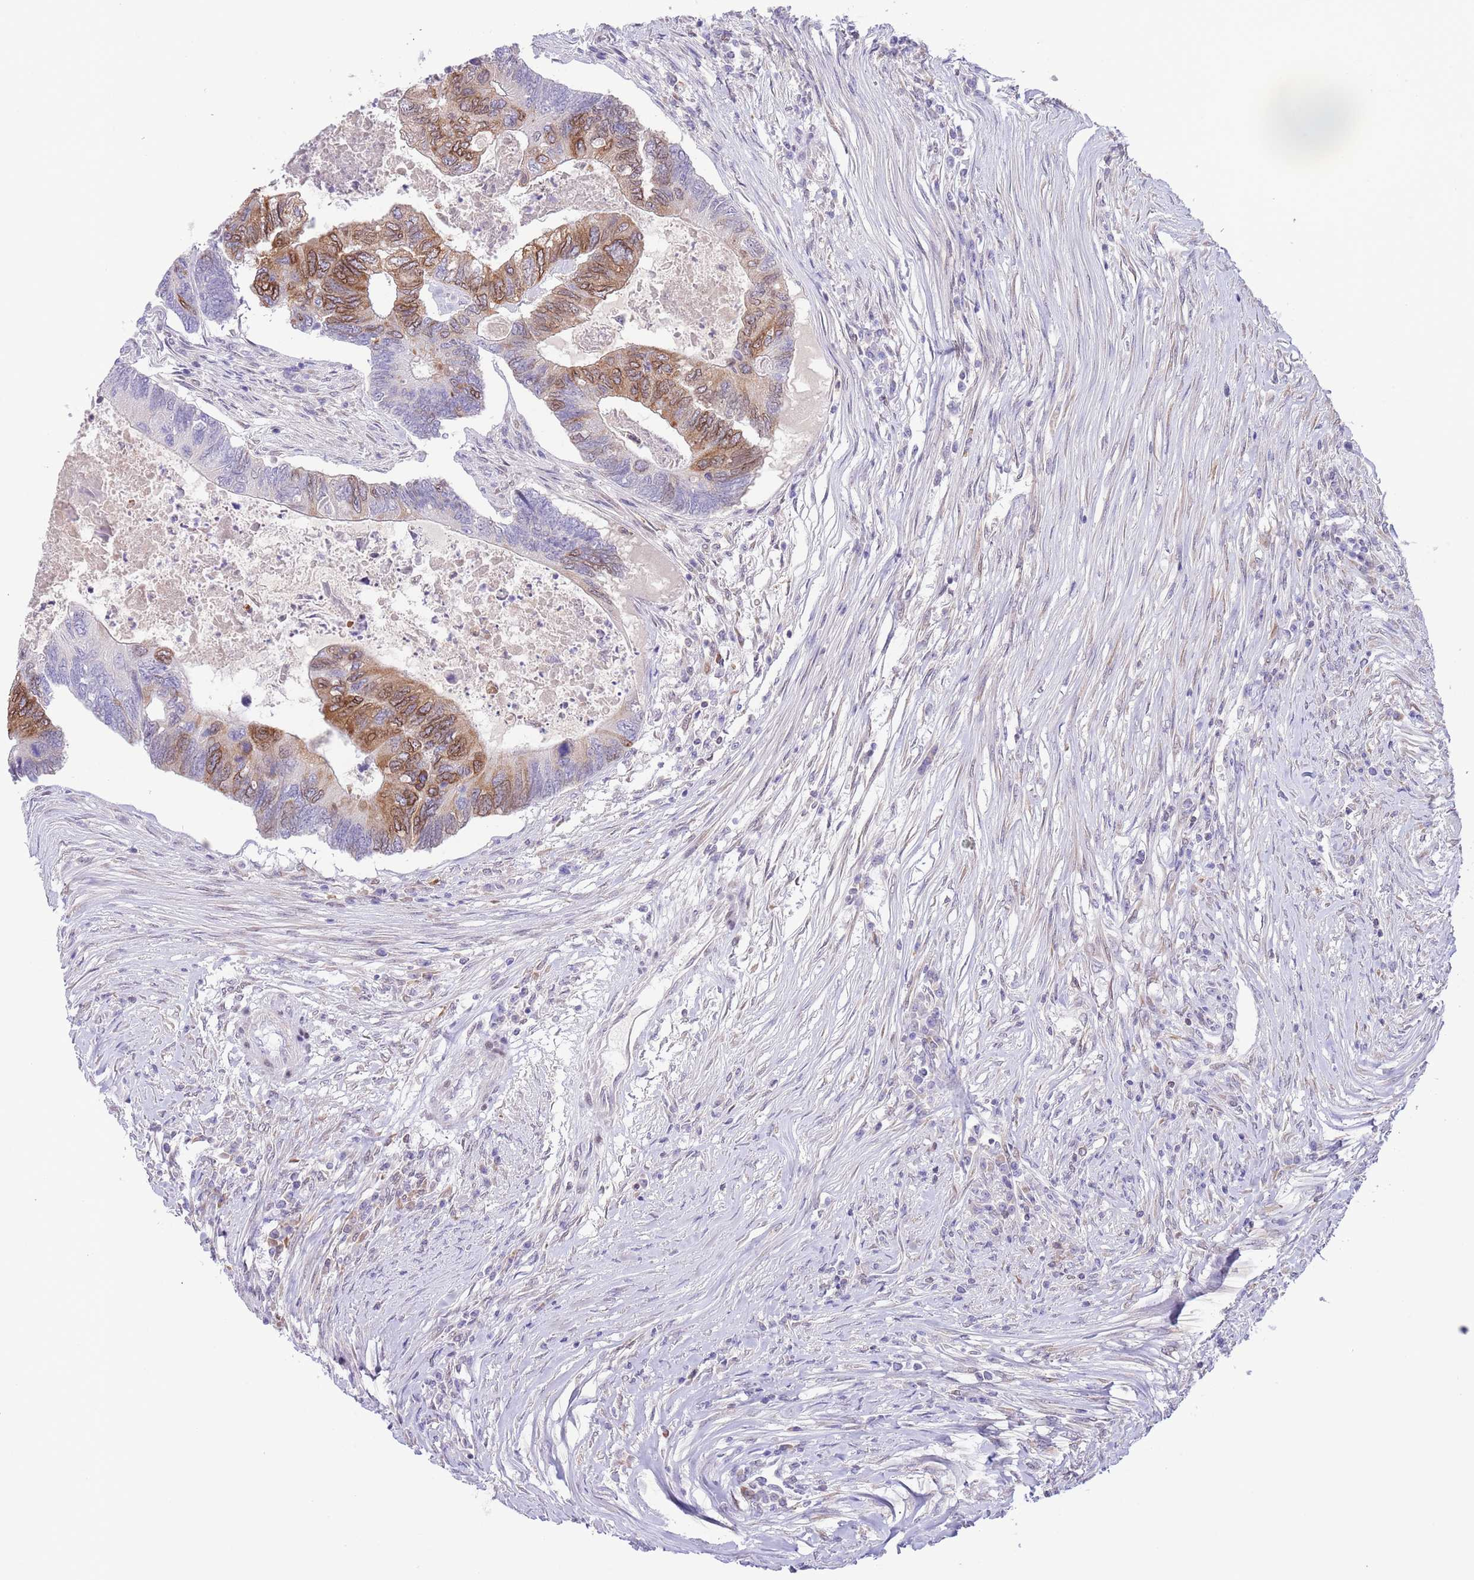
{"staining": {"intensity": "moderate", "quantity": "25%-75%", "location": "cytoplasmic/membranous"}, "tissue": "colorectal cancer", "cell_type": "Tumor cells", "image_type": "cancer", "snomed": [{"axis": "morphology", "description": "Adenocarcinoma, NOS"}, {"axis": "topography", "description": "Colon"}], "caption": "Protein positivity by immunohistochemistry reveals moderate cytoplasmic/membranous expression in about 25%-75% of tumor cells in colorectal cancer.", "gene": "EBPL", "patient": {"sex": "female", "age": 67}}